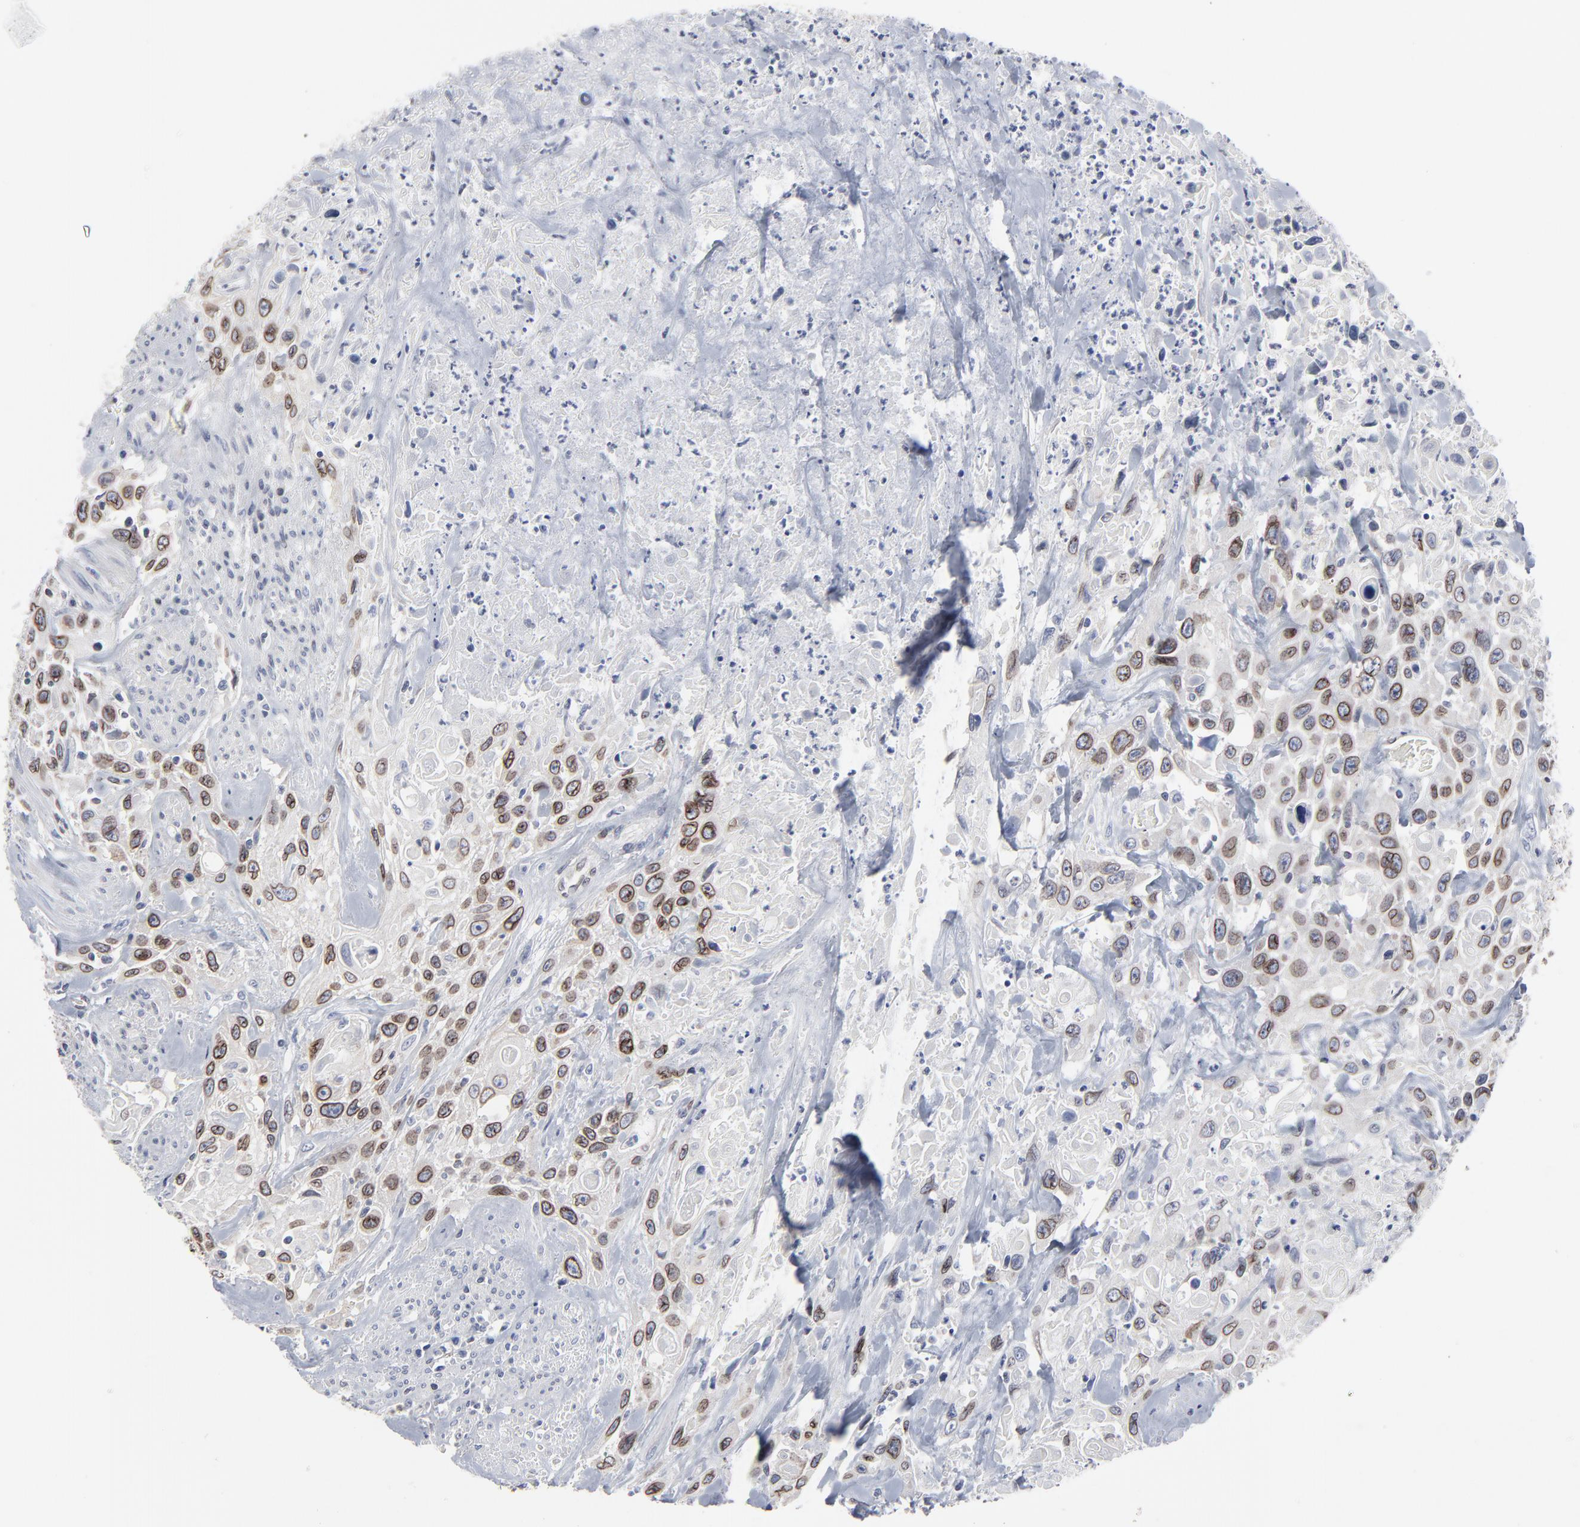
{"staining": {"intensity": "strong", "quantity": ">75%", "location": "cytoplasmic/membranous,nuclear"}, "tissue": "urothelial cancer", "cell_type": "Tumor cells", "image_type": "cancer", "snomed": [{"axis": "morphology", "description": "Urothelial carcinoma, High grade"}, {"axis": "topography", "description": "Urinary bladder"}], "caption": "Immunohistochemistry (IHC) (DAB) staining of urothelial cancer reveals strong cytoplasmic/membranous and nuclear protein positivity in approximately >75% of tumor cells.", "gene": "SYNE2", "patient": {"sex": "female", "age": 84}}